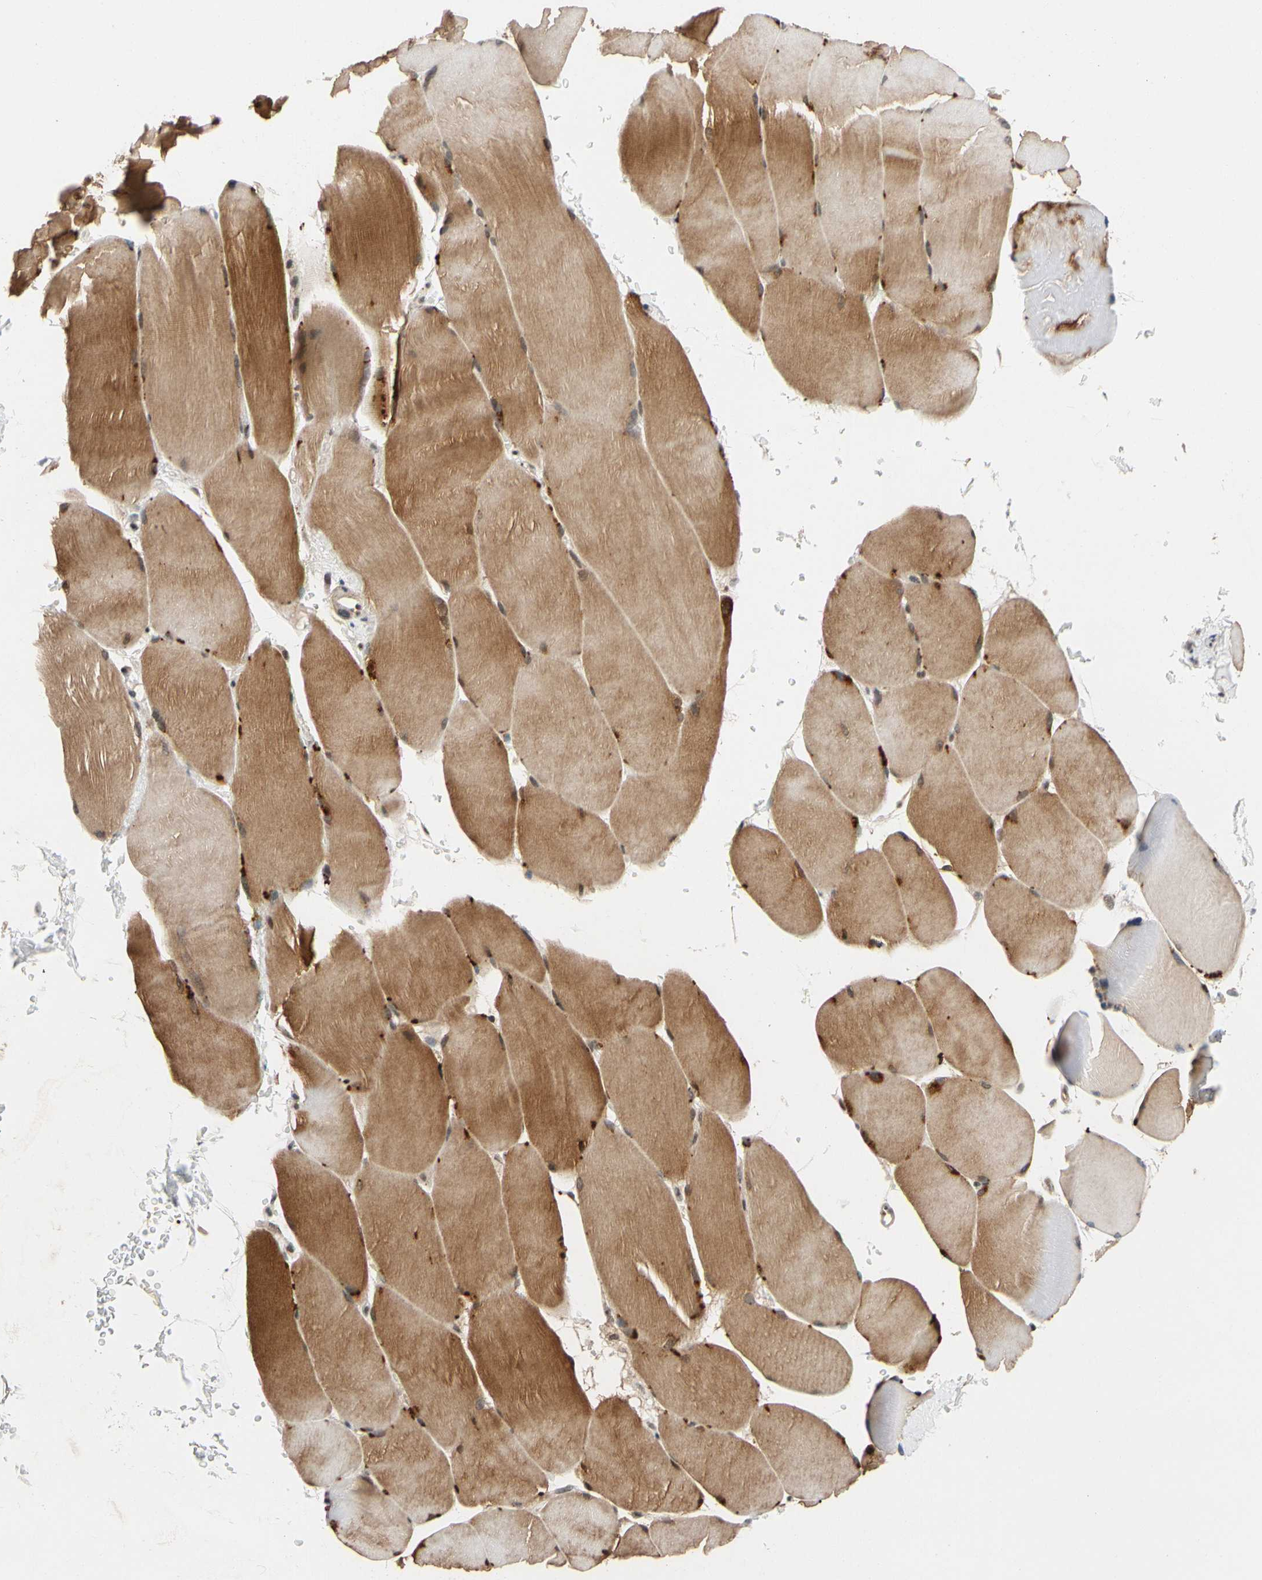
{"staining": {"intensity": "strong", "quantity": ">75%", "location": "cytoplasmic/membranous"}, "tissue": "skeletal muscle", "cell_type": "Myocytes", "image_type": "normal", "snomed": [{"axis": "morphology", "description": "Normal tissue, NOS"}, {"axis": "topography", "description": "Skin"}, {"axis": "topography", "description": "Skeletal muscle"}], "caption": "Immunohistochemistry of unremarkable human skeletal muscle demonstrates high levels of strong cytoplasmic/membranous positivity in approximately >75% of myocytes.", "gene": "TAF4", "patient": {"sex": "male", "age": 83}}